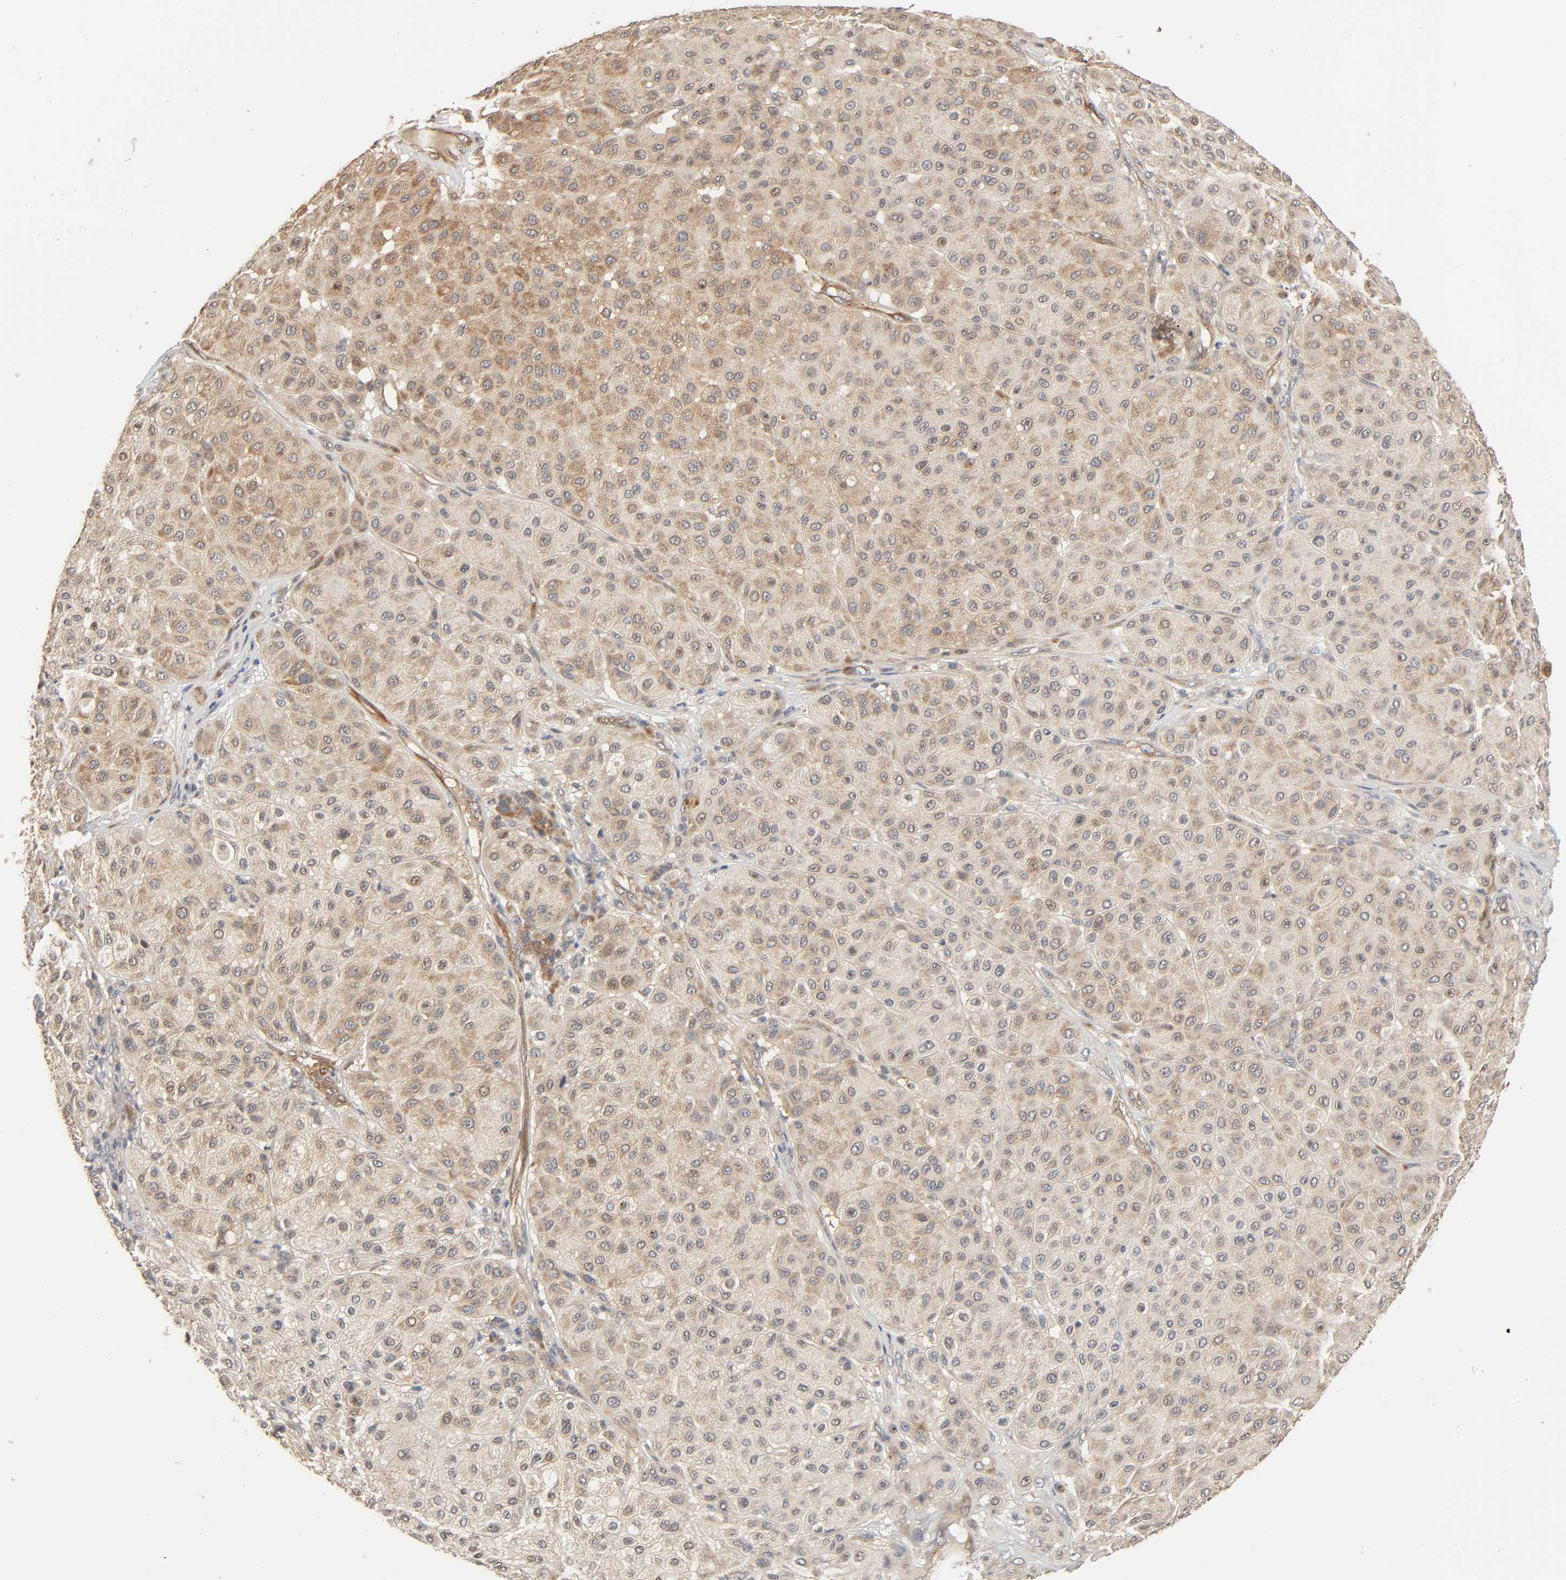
{"staining": {"intensity": "moderate", "quantity": ">75%", "location": "cytoplasmic/membranous,nuclear"}, "tissue": "melanoma", "cell_type": "Tumor cells", "image_type": "cancer", "snomed": [{"axis": "morphology", "description": "Normal tissue, NOS"}, {"axis": "morphology", "description": "Malignant melanoma, Metastatic site"}, {"axis": "topography", "description": "Skin"}], "caption": "Malignant melanoma (metastatic site) stained with a protein marker exhibits moderate staining in tumor cells.", "gene": "NEMF", "patient": {"sex": "male", "age": 41}}